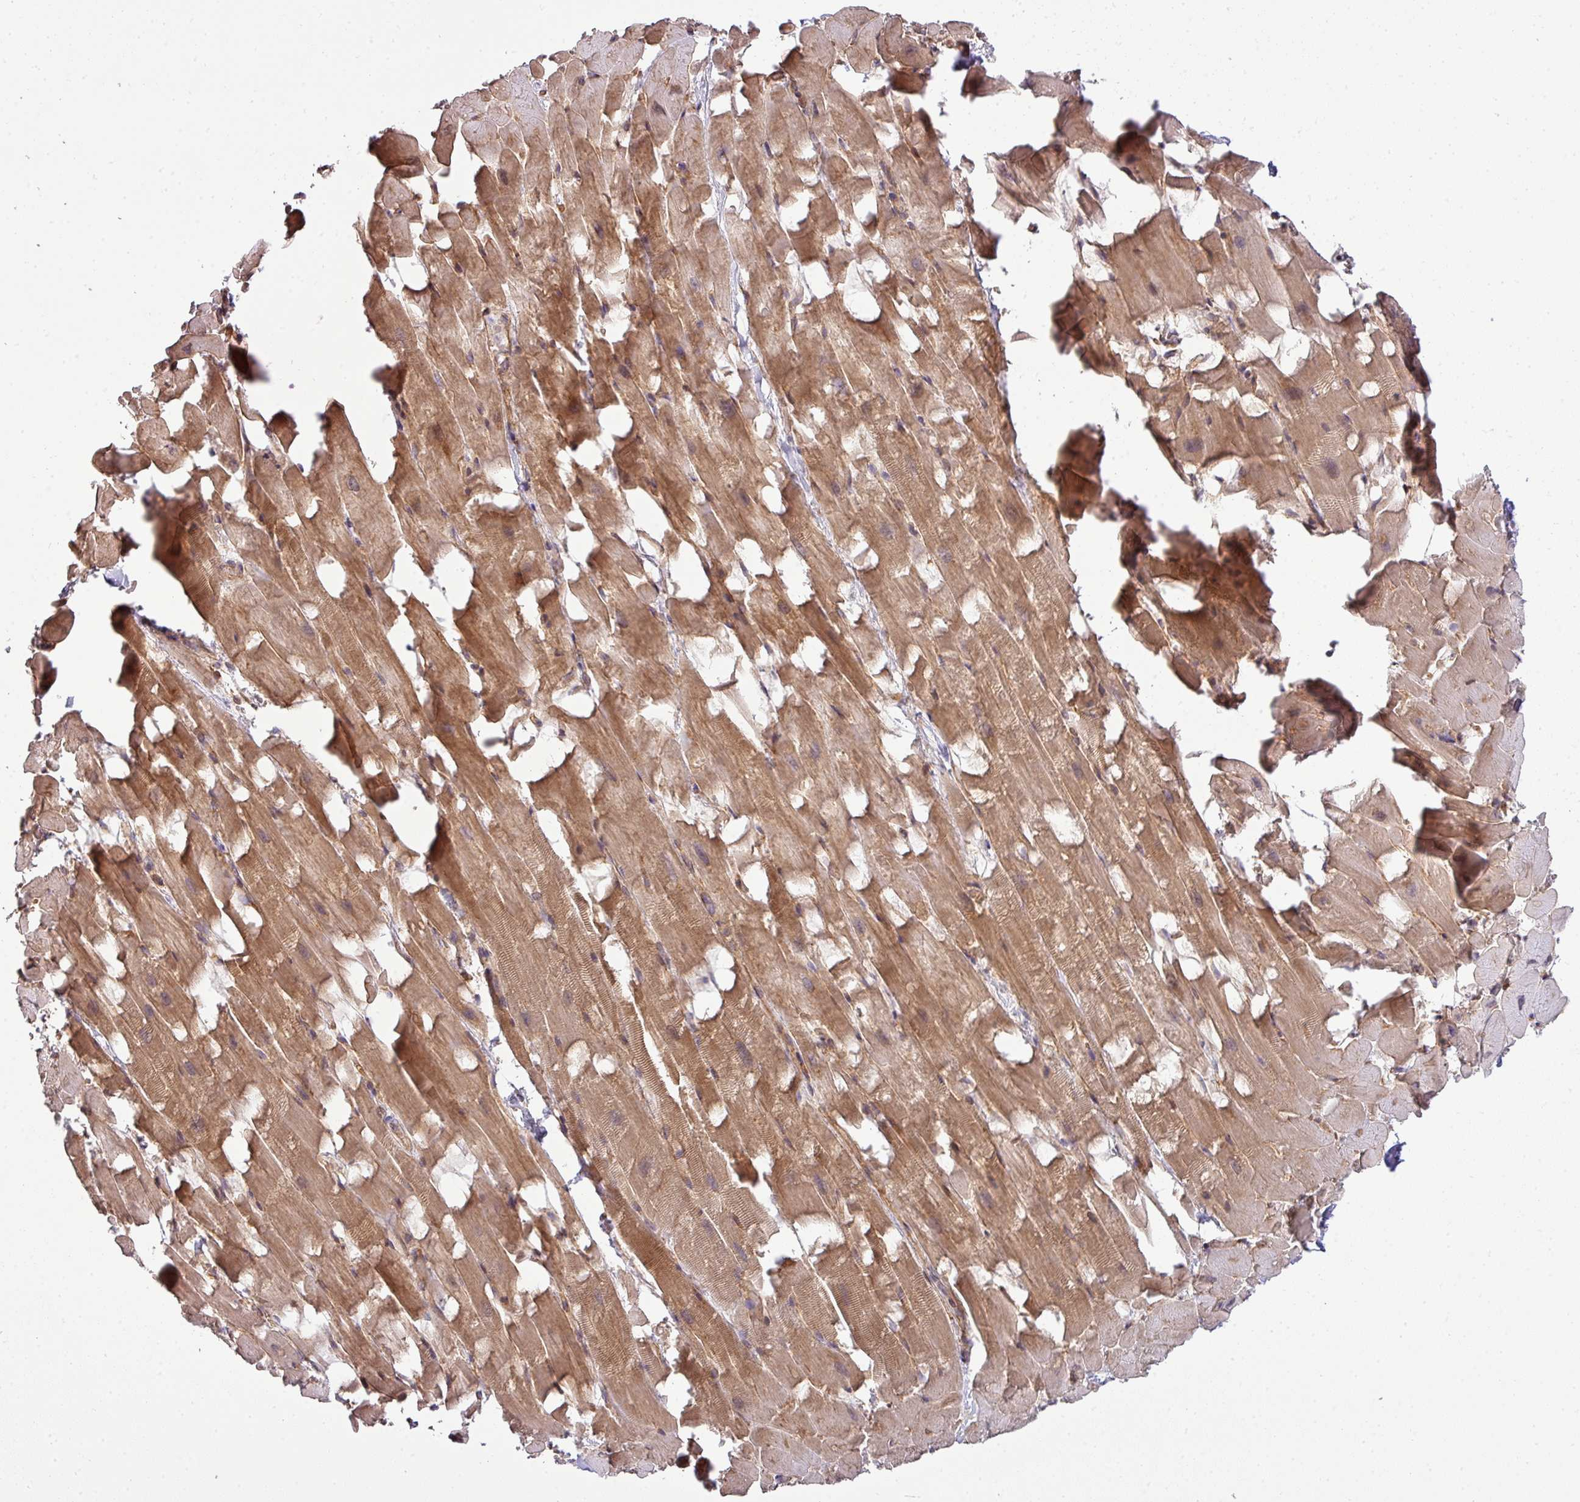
{"staining": {"intensity": "moderate", "quantity": ">75%", "location": "cytoplasmic/membranous"}, "tissue": "heart muscle", "cell_type": "Cardiomyocytes", "image_type": "normal", "snomed": [{"axis": "morphology", "description": "Normal tissue, NOS"}, {"axis": "topography", "description": "Heart"}], "caption": "This is an image of immunohistochemistry staining of benign heart muscle, which shows moderate expression in the cytoplasmic/membranous of cardiomyocytes.", "gene": "TIMMDC1", "patient": {"sex": "male", "age": 37}}